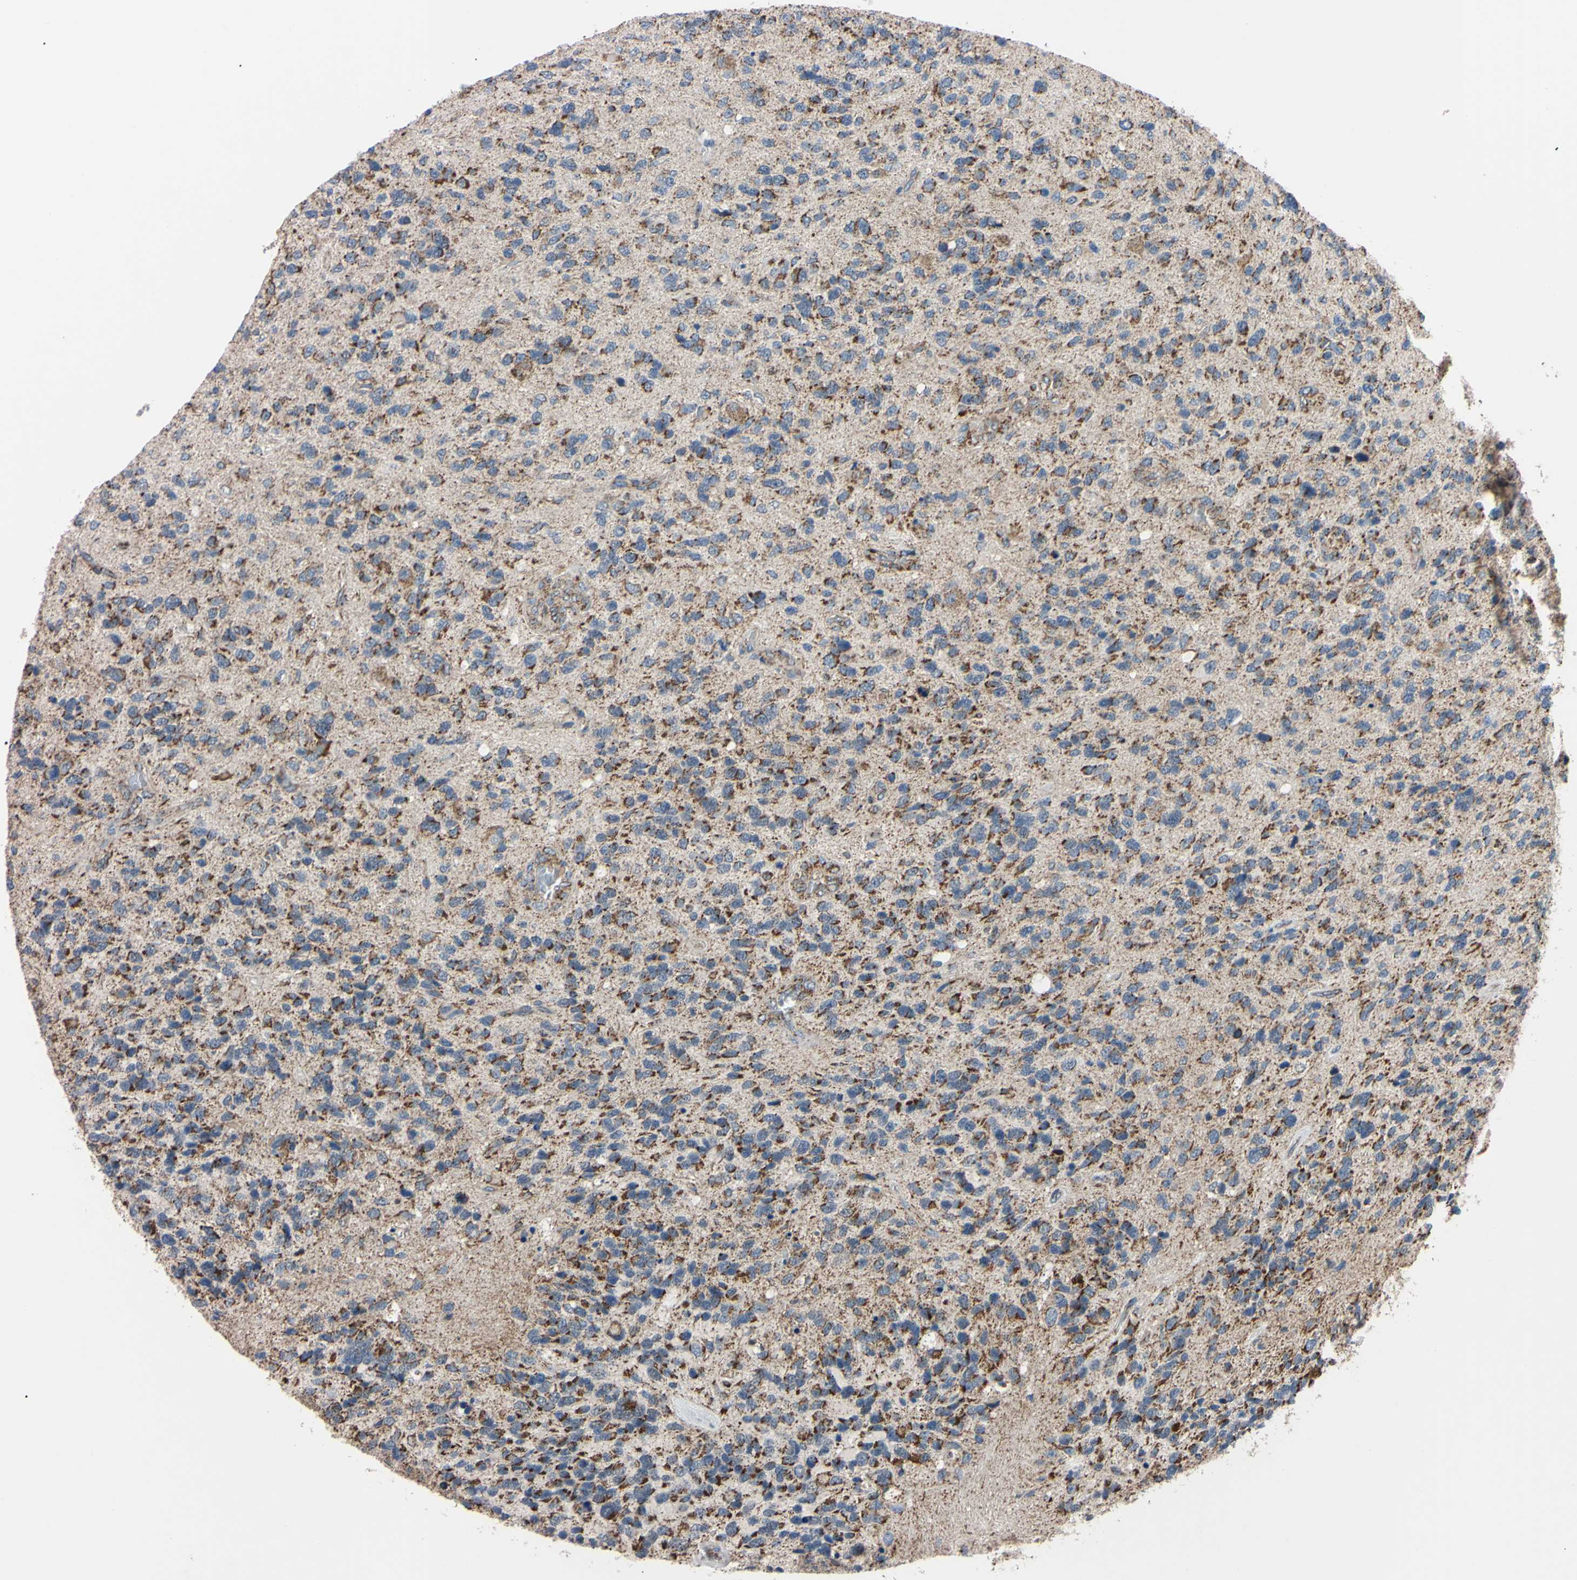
{"staining": {"intensity": "strong", "quantity": ">75%", "location": "cytoplasmic/membranous"}, "tissue": "glioma", "cell_type": "Tumor cells", "image_type": "cancer", "snomed": [{"axis": "morphology", "description": "Glioma, malignant, High grade"}, {"axis": "topography", "description": "Brain"}], "caption": "Glioma stained with DAB immunohistochemistry (IHC) reveals high levels of strong cytoplasmic/membranous staining in approximately >75% of tumor cells.", "gene": "CLPP", "patient": {"sex": "female", "age": 58}}